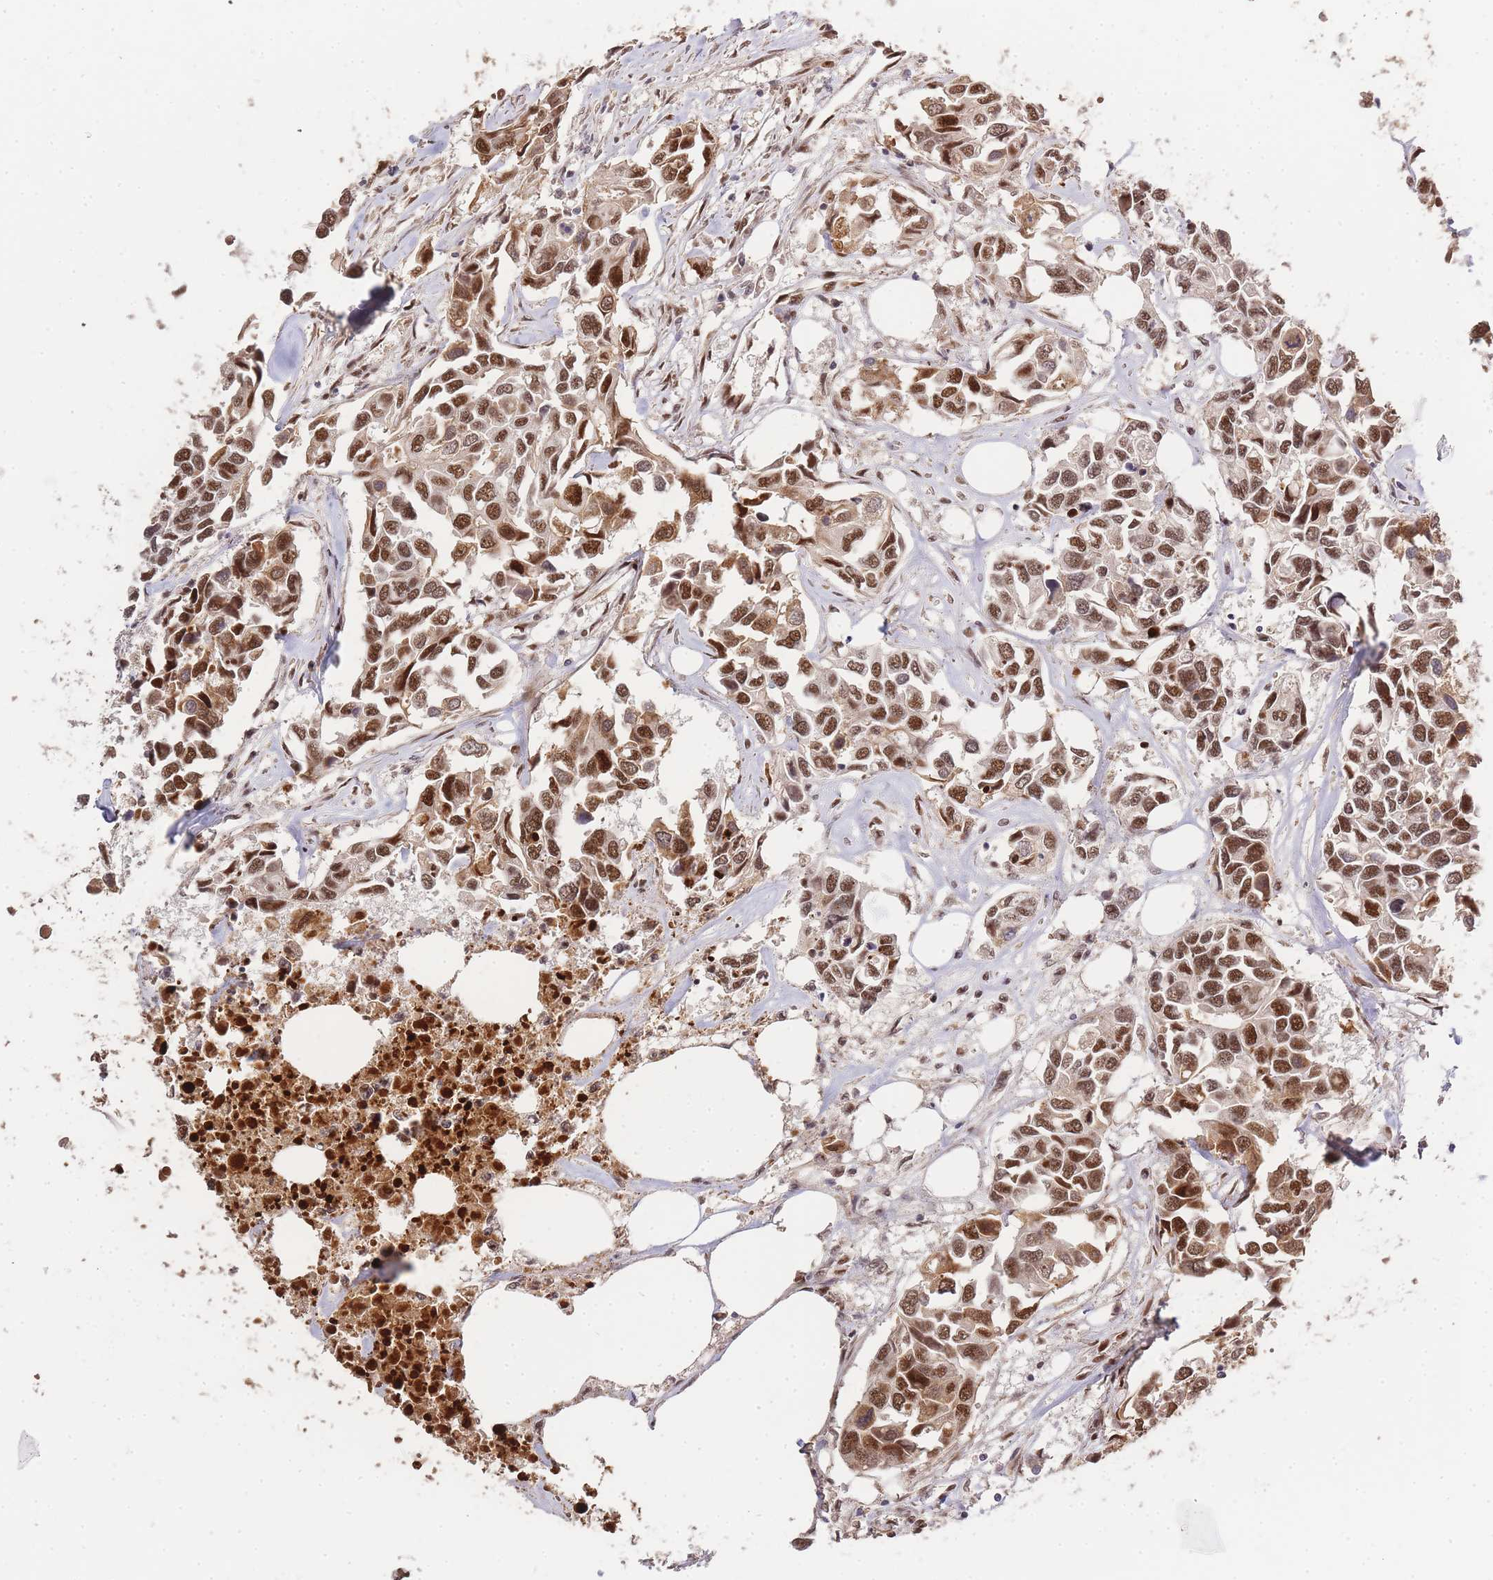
{"staining": {"intensity": "moderate", "quantity": ">75%", "location": "nuclear"}, "tissue": "breast cancer", "cell_type": "Tumor cells", "image_type": "cancer", "snomed": [{"axis": "morphology", "description": "Duct carcinoma"}, {"axis": "topography", "description": "Breast"}], "caption": "The immunohistochemical stain shows moderate nuclear positivity in tumor cells of breast cancer (invasive ductal carcinoma) tissue.", "gene": "PRKDC", "patient": {"sex": "female", "age": 83}}